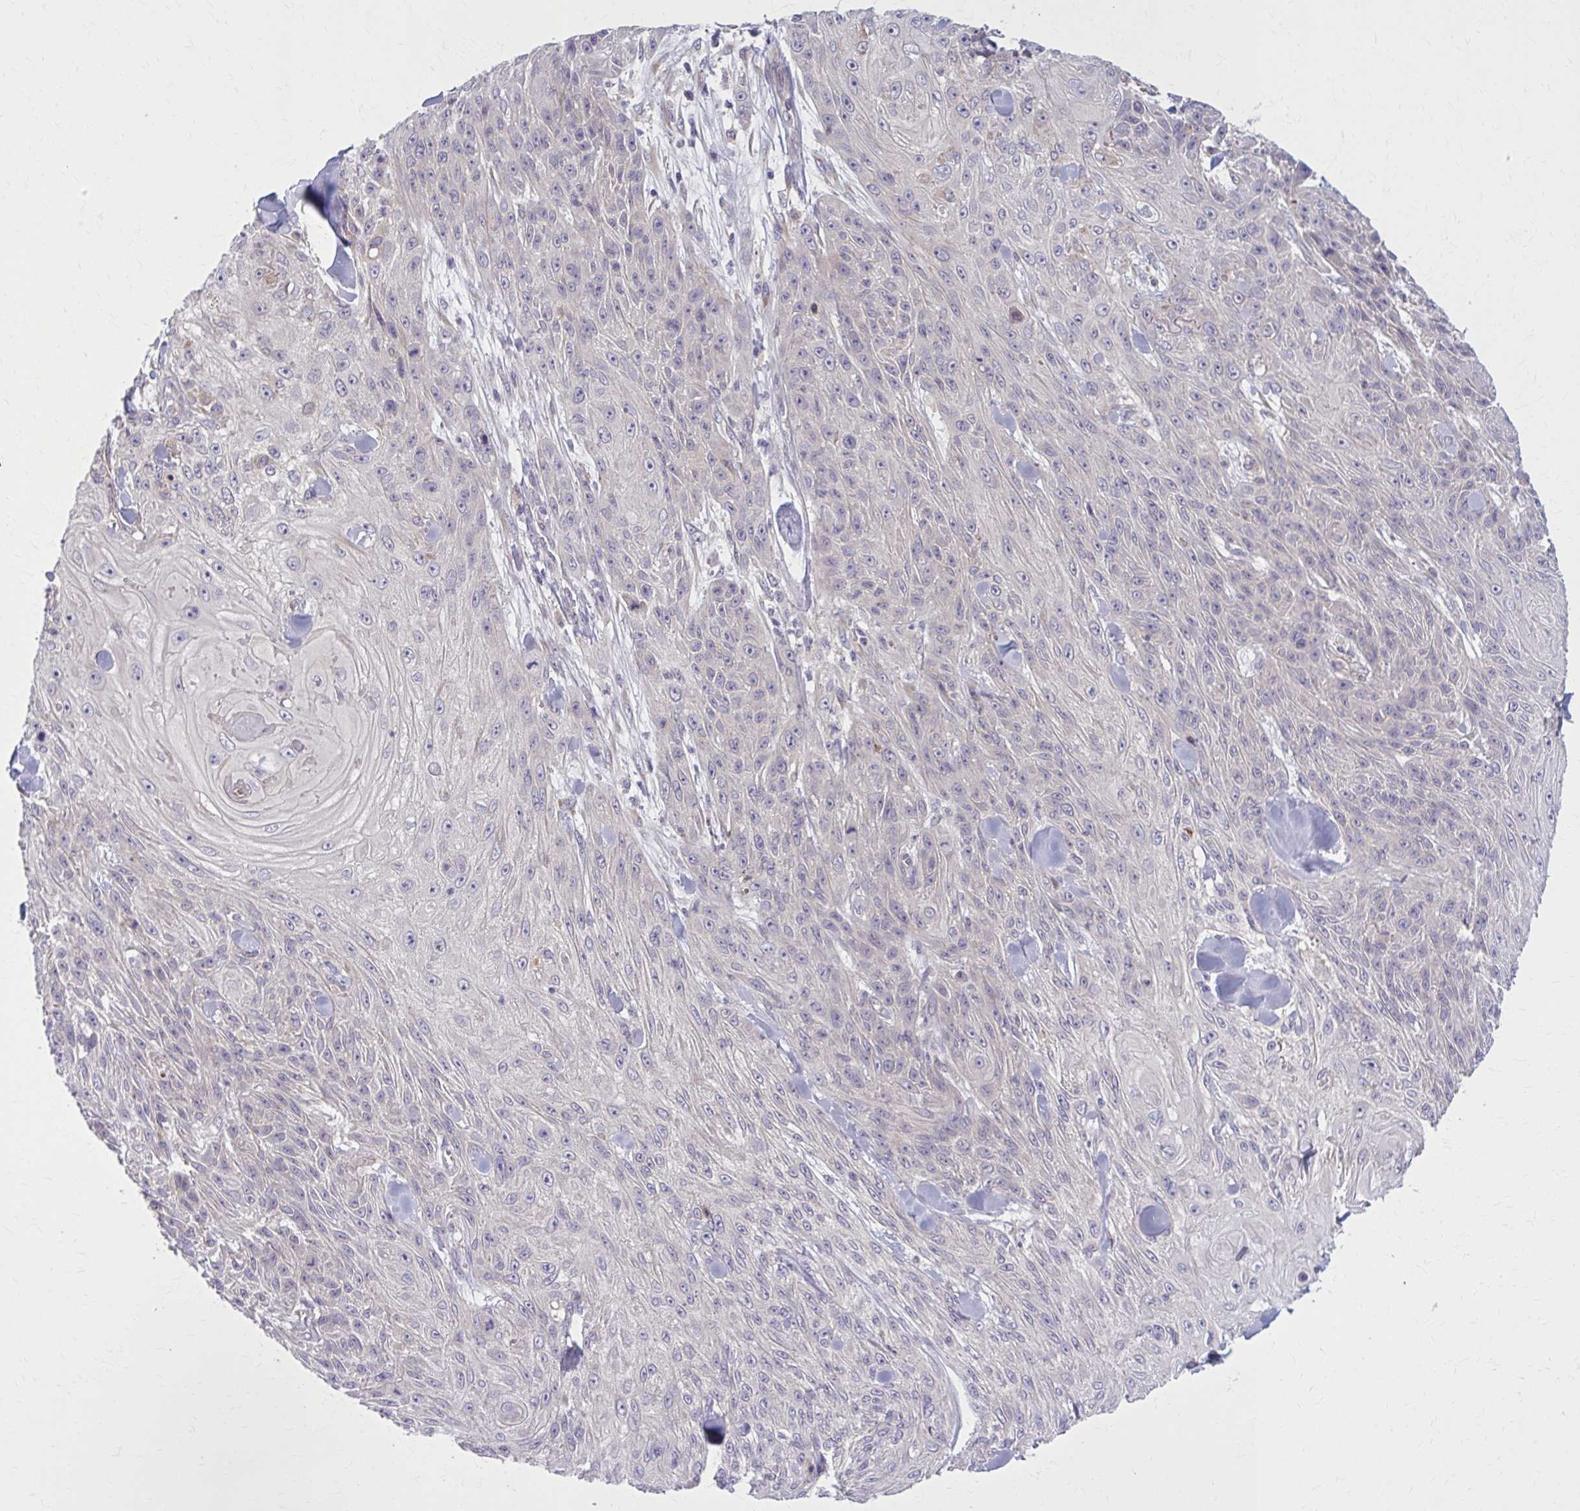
{"staining": {"intensity": "weak", "quantity": "<25%", "location": "cytoplasmic/membranous"}, "tissue": "skin cancer", "cell_type": "Tumor cells", "image_type": "cancer", "snomed": [{"axis": "morphology", "description": "Squamous cell carcinoma, NOS"}, {"axis": "topography", "description": "Skin"}], "caption": "This histopathology image is of skin squamous cell carcinoma stained with immunohistochemistry (IHC) to label a protein in brown with the nuclei are counter-stained blue. There is no positivity in tumor cells.", "gene": "SNF8", "patient": {"sex": "male", "age": 88}}